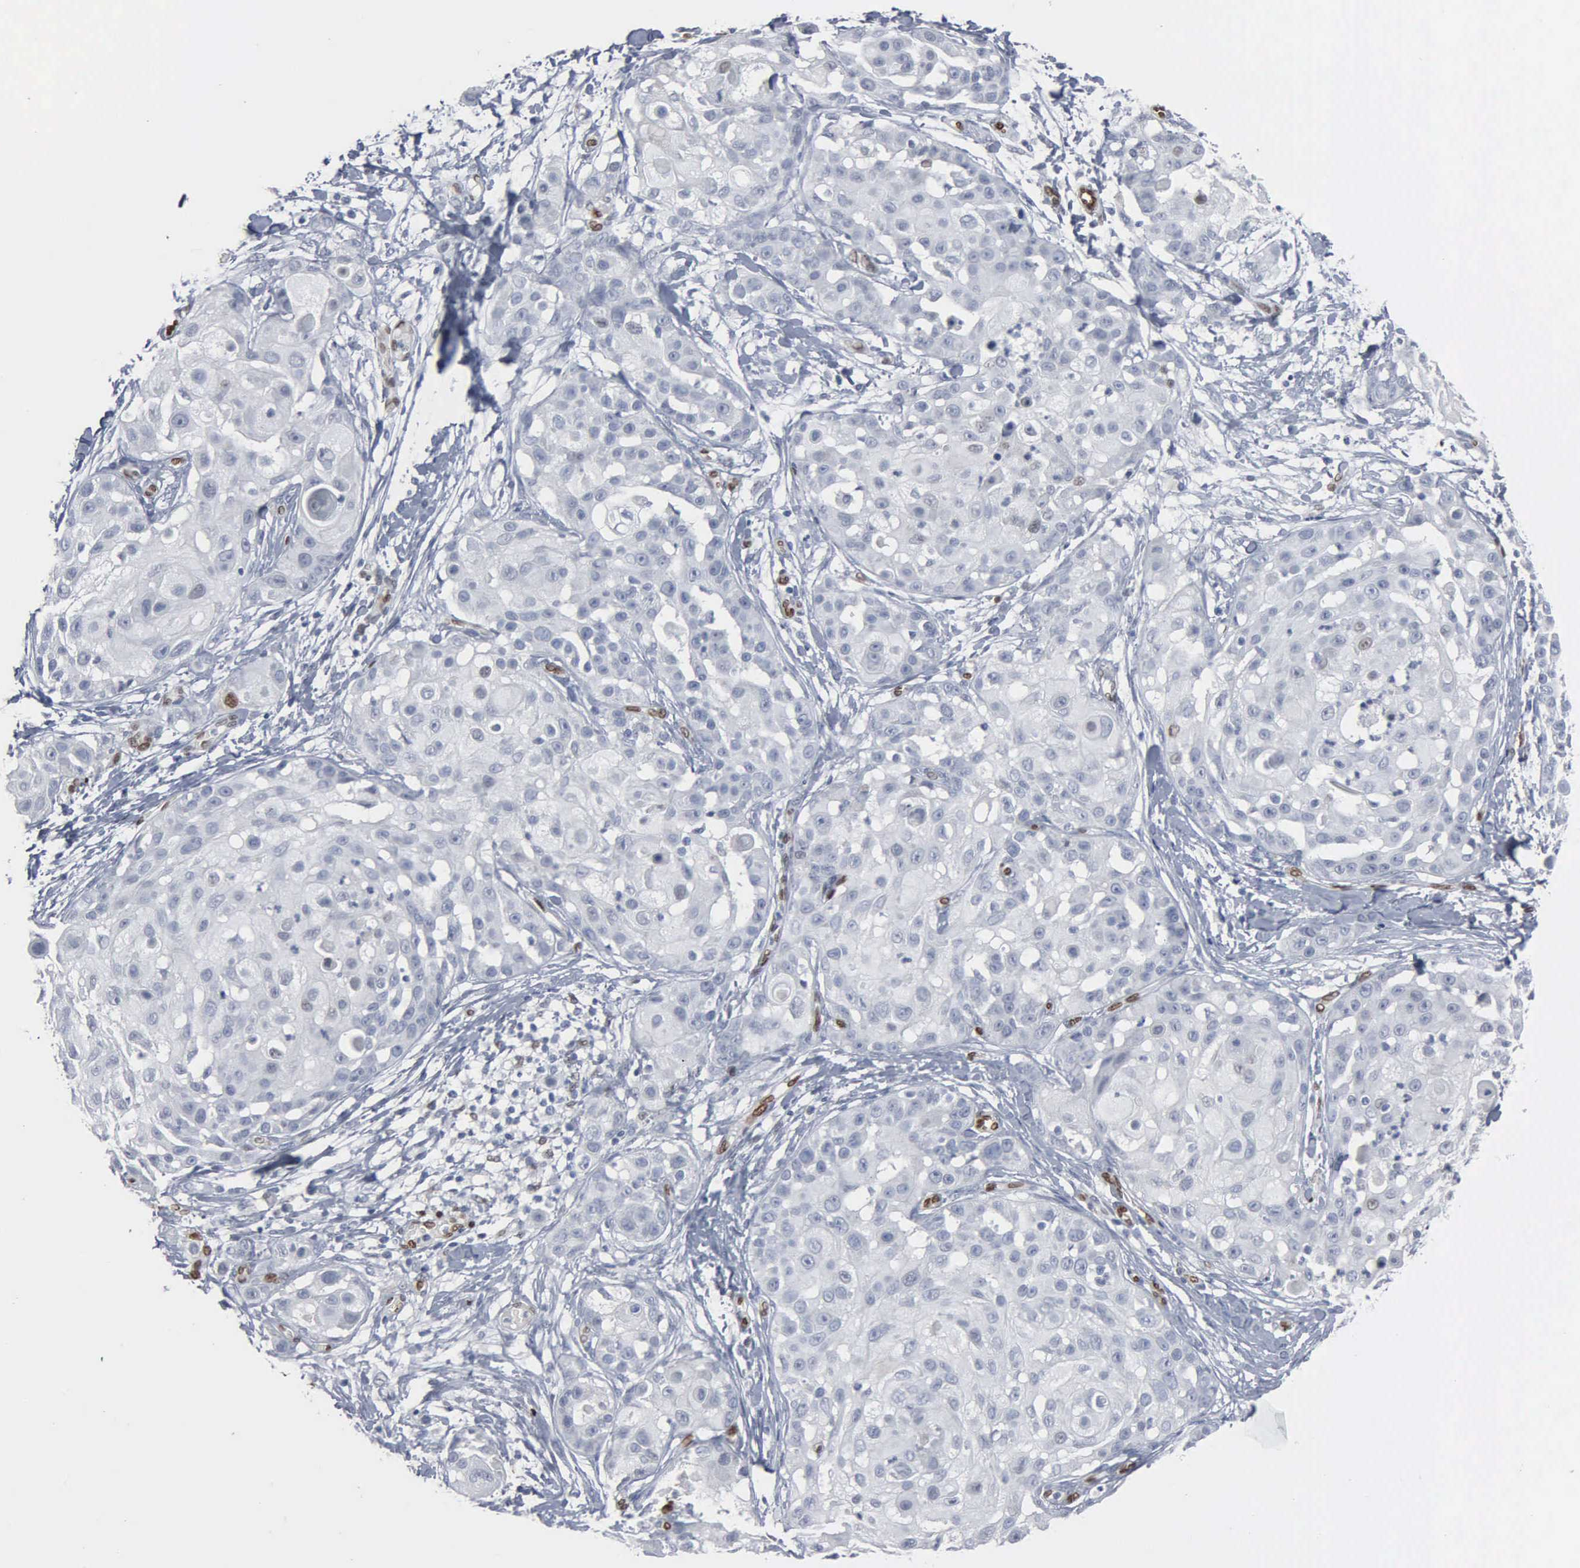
{"staining": {"intensity": "negative", "quantity": "none", "location": "none"}, "tissue": "skin cancer", "cell_type": "Tumor cells", "image_type": "cancer", "snomed": [{"axis": "morphology", "description": "Squamous cell carcinoma, NOS"}, {"axis": "topography", "description": "Skin"}], "caption": "Immunohistochemistry photomicrograph of neoplastic tissue: human skin squamous cell carcinoma stained with DAB exhibits no significant protein expression in tumor cells.", "gene": "FGF2", "patient": {"sex": "female", "age": 57}}